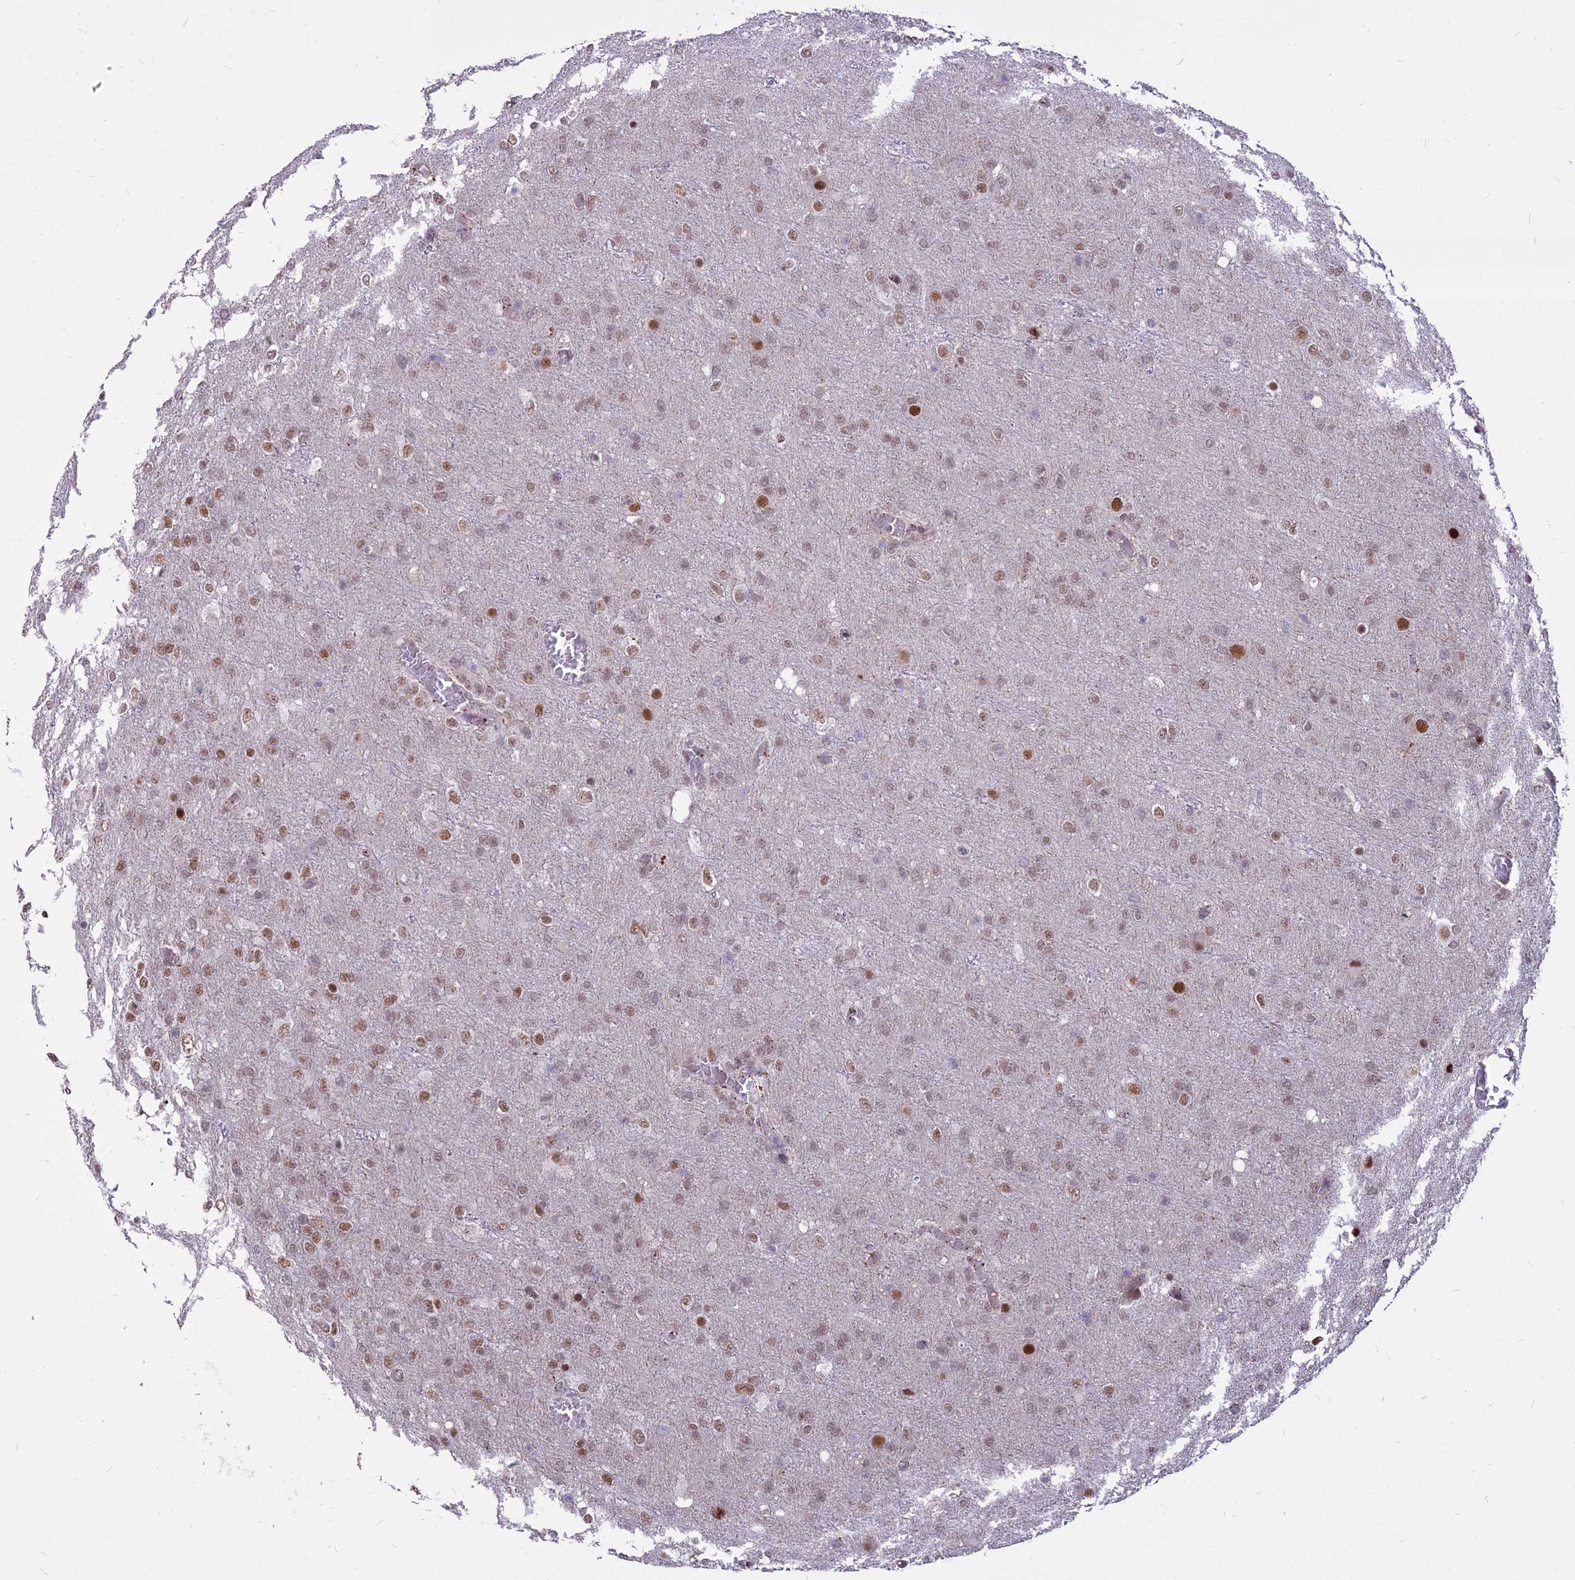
{"staining": {"intensity": "moderate", "quantity": "25%-75%", "location": "nuclear"}, "tissue": "glioma", "cell_type": "Tumor cells", "image_type": "cancer", "snomed": [{"axis": "morphology", "description": "Glioma, malignant, High grade"}, {"axis": "topography", "description": "Brain"}], "caption": "Immunohistochemistry (IHC) image of human malignant glioma (high-grade) stained for a protein (brown), which shows medium levels of moderate nuclear expression in approximately 25%-75% of tumor cells.", "gene": "ALG10", "patient": {"sex": "female", "age": 74}}